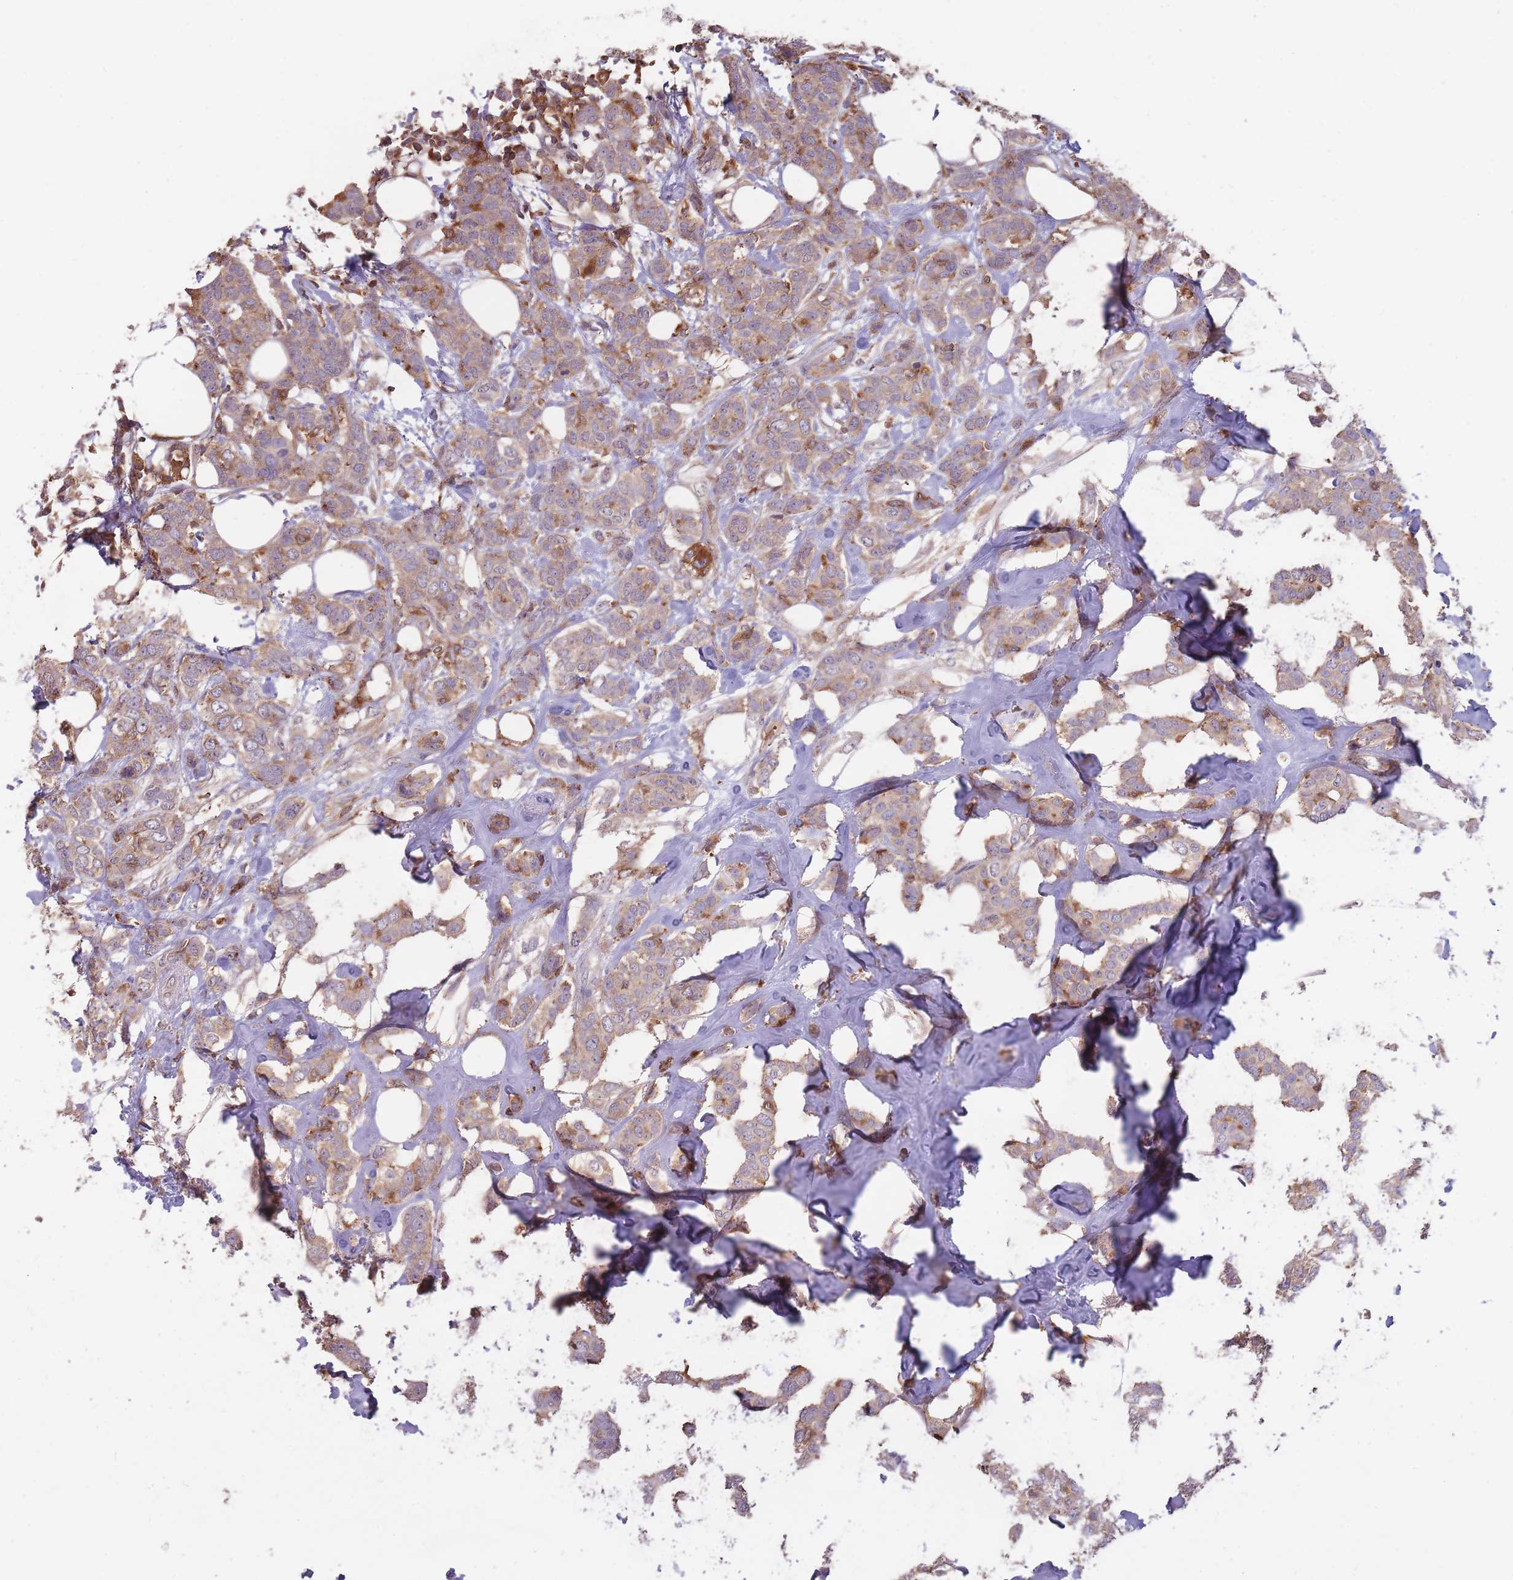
{"staining": {"intensity": "weak", "quantity": ">75%", "location": "cytoplasmic/membranous"}, "tissue": "breast cancer", "cell_type": "Tumor cells", "image_type": "cancer", "snomed": [{"axis": "morphology", "description": "Duct carcinoma"}, {"axis": "topography", "description": "Breast"}], "caption": "The photomicrograph shows immunohistochemical staining of breast cancer. There is weak cytoplasmic/membranous positivity is seen in approximately >75% of tumor cells.", "gene": "GMIP", "patient": {"sex": "female", "age": 72}}